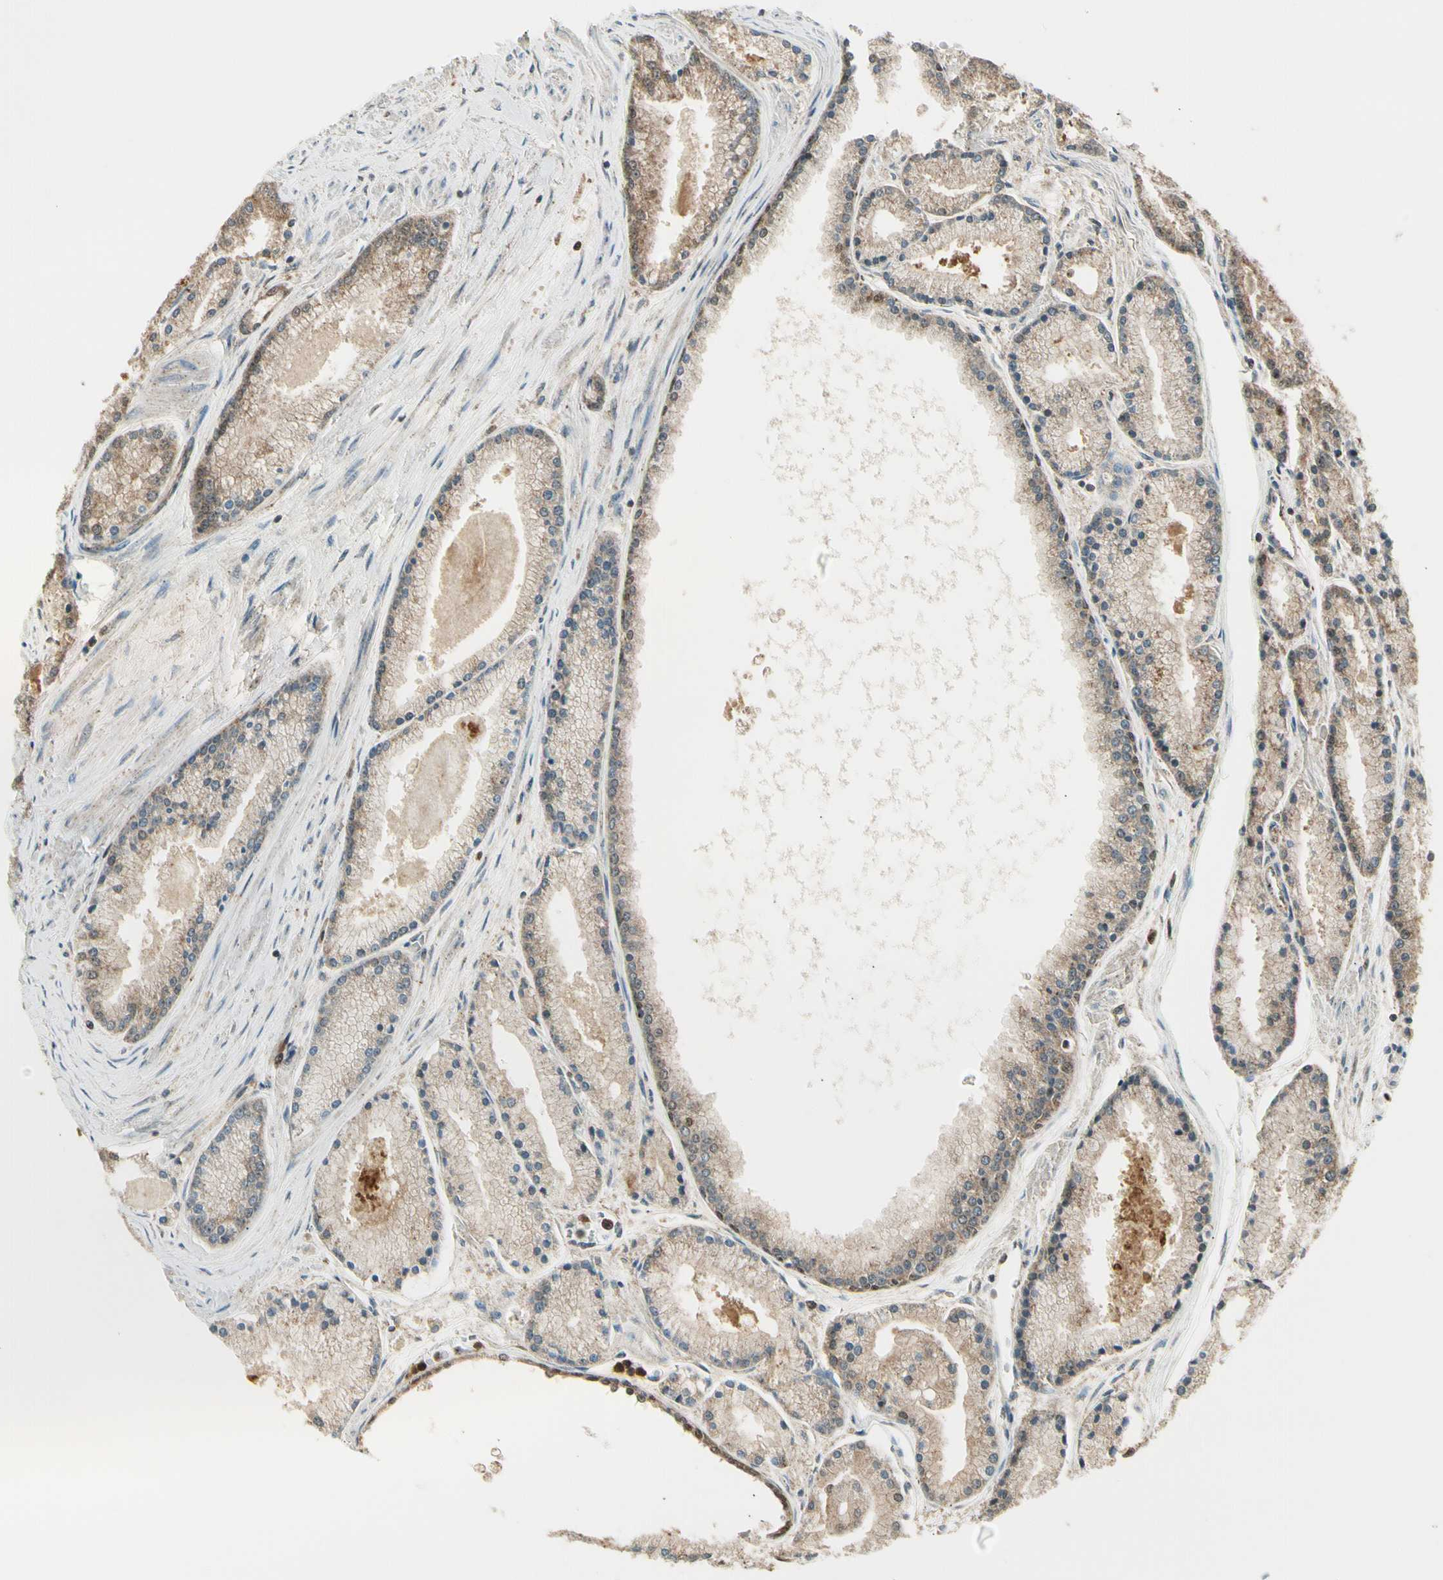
{"staining": {"intensity": "moderate", "quantity": "25%-75%", "location": "cytoplasmic/membranous"}, "tissue": "prostate cancer", "cell_type": "Tumor cells", "image_type": "cancer", "snomed": [{"axis": "morphology", "description": "Adenocarcinoma, High grade"}, {"axis": "topography", "description": "Prostate"}], "caption": "Tumor cells reveal medium levels of moderate cytoplasmic/membranous positivity in about 25%-75% of cells in prostate cancer (high-grade adenocarcinoma).", "gene": "LTA4H", "patient": {"sex": "male", "age": 61}}